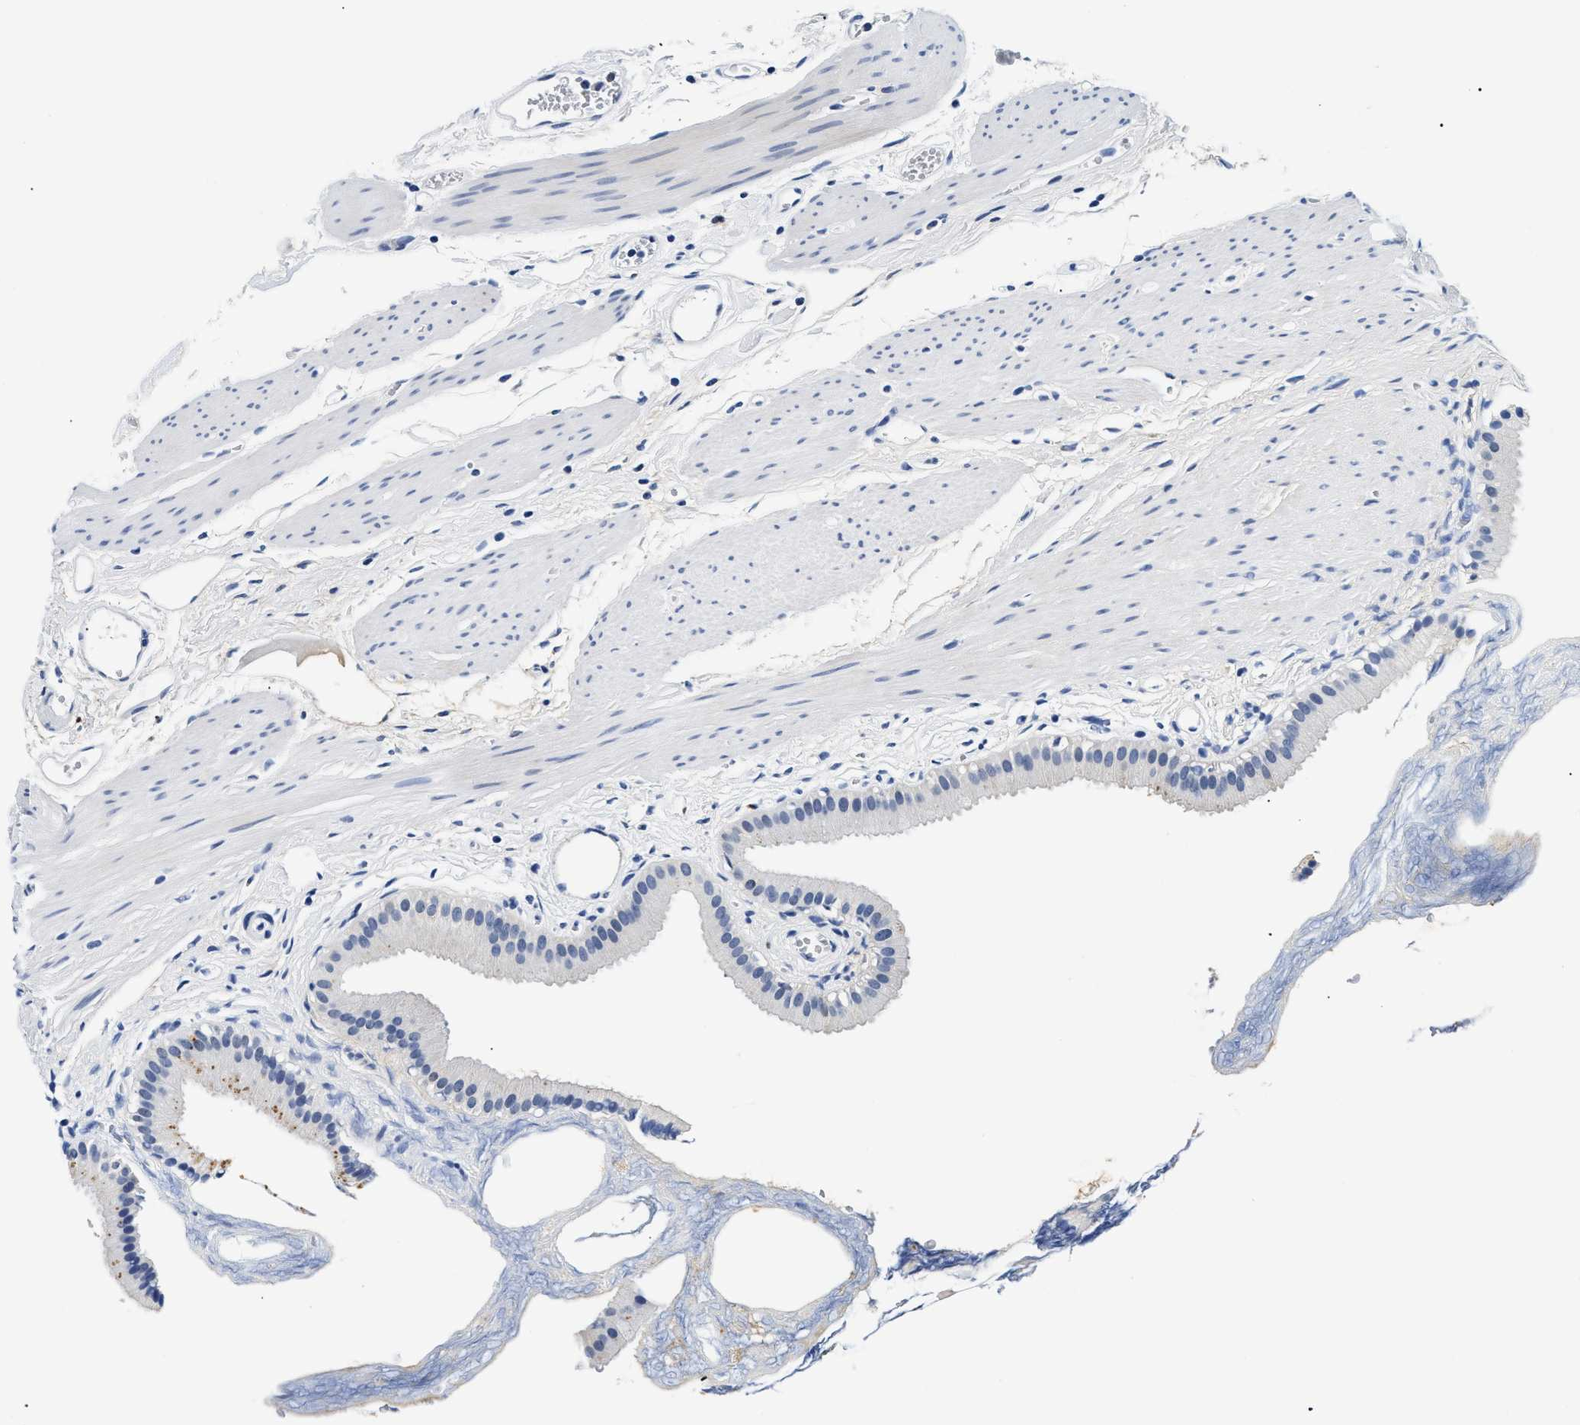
{"staining": {"intensity": "weak", "quantity": "<25%", "location": "cytoplasmic/membranous"}, "tissue": "gallbladder", "cell_type": "Glandular cells", "image_type": "normal", "snomed": [{"axis": "morphology", "description": "Normal tissue, NOS"}, {"axis": "topography", "description": "Gallbladder"}], "caption": "Immunohistochemistry (IHC) micrograph of benign gallbladder stained for a protein (brown), which demonstrates no staining in glandular cells. (DAB (3,3'-diaminobenzidine) immunohistochemistry (IHC), high magnification).", "gene": "MEA1", "patient": {"sex": "female", "age": 64}}